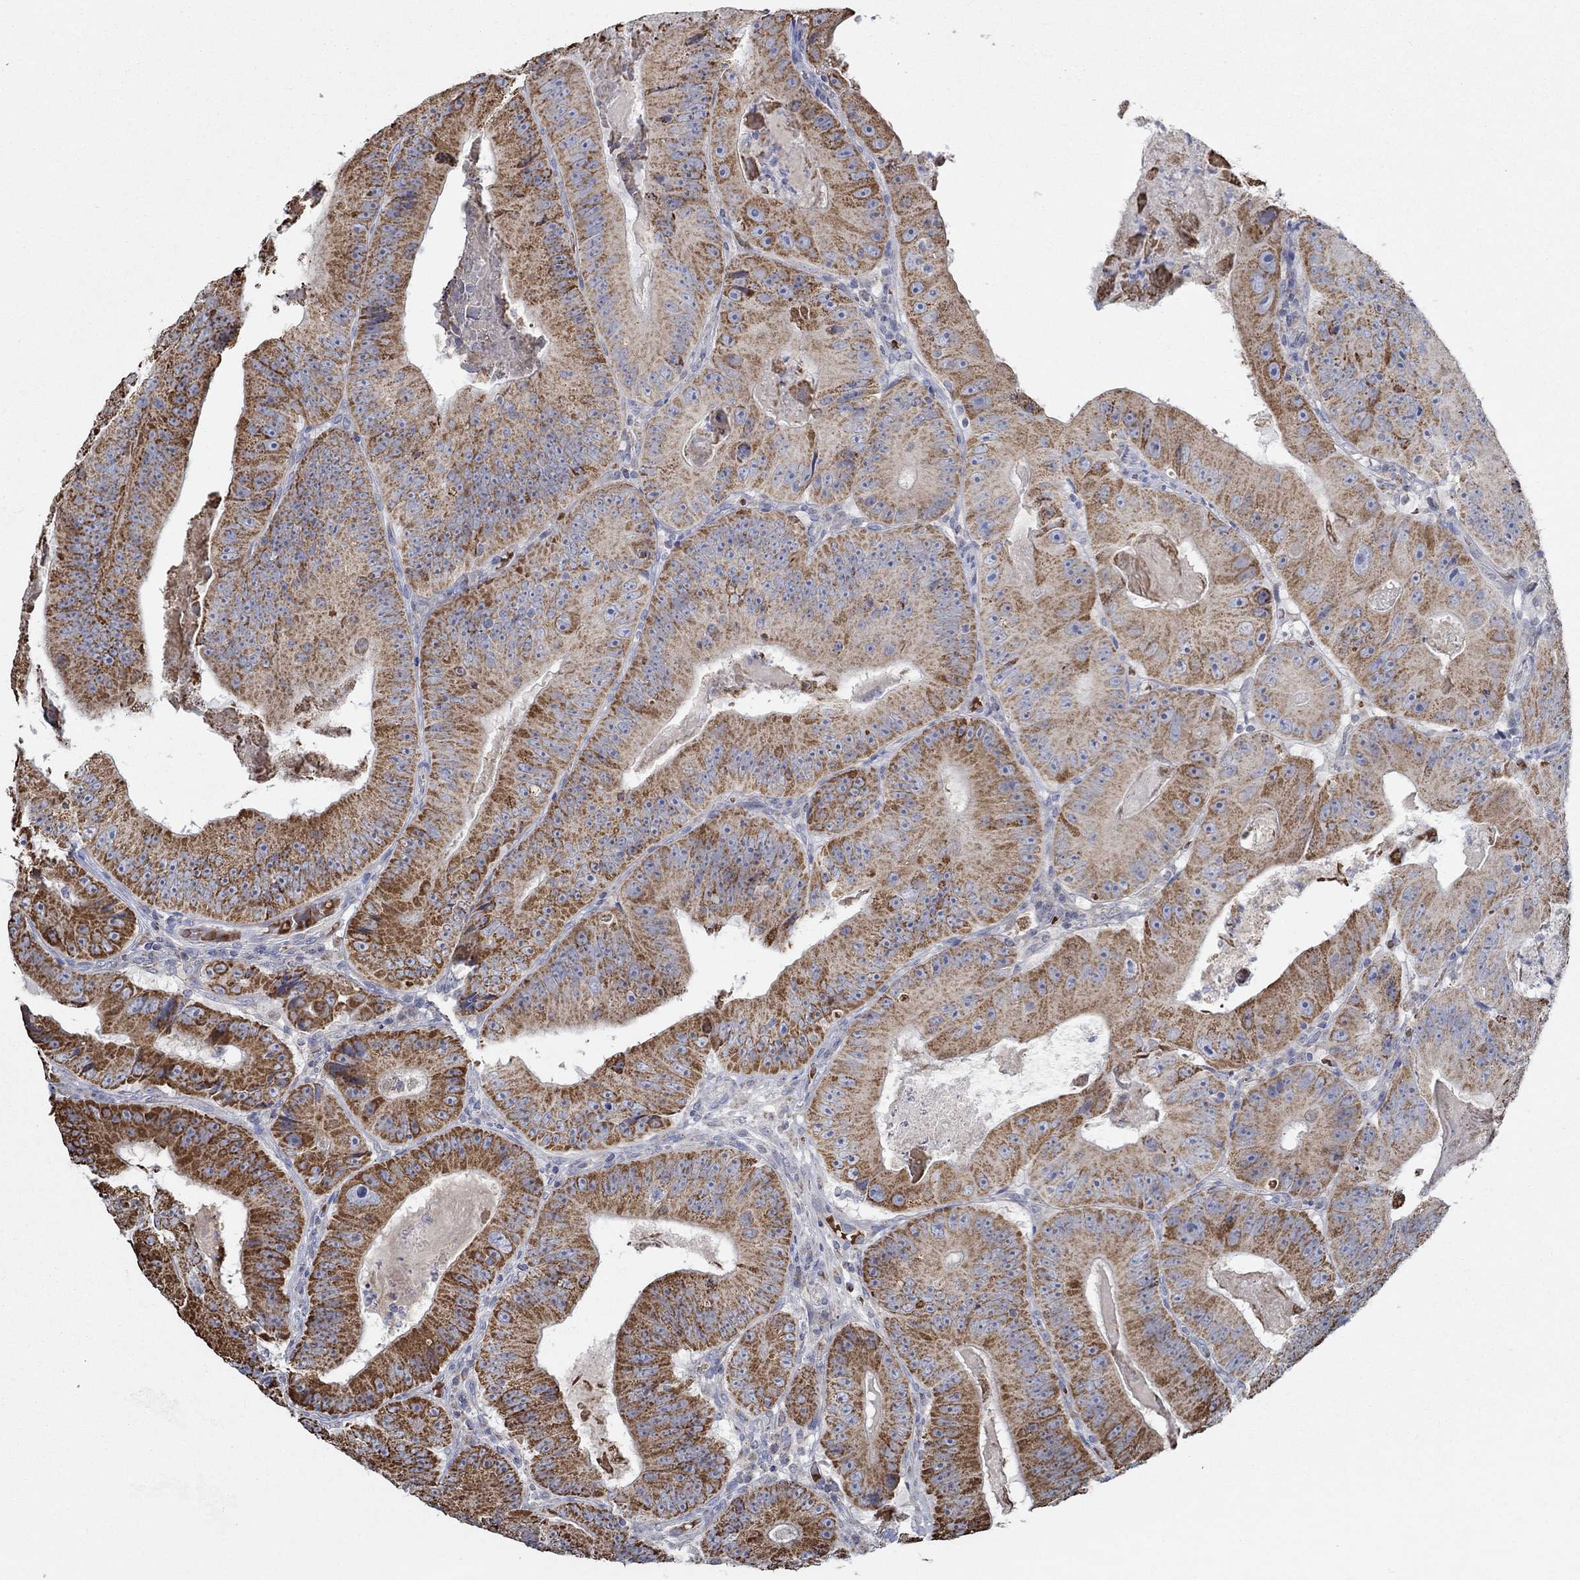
{"staining": {"intensity": "strong", "quantity": ">75%", "location": "cytoplasmic/membranous"}, "tissue": "colorectal cancer", "cell_type": "Tumor cells", "image_type": "cancer", "snomed": [{"axis": "morphology", "description": "Adenocarcinoma, NOS"}, {"axis": "topography", "description": "Colon"}], "caption": "Immunohistochemical staining of colorectal adenocarcinoma reveals strong cytoplasmic/membranous protein expression in about >75% of tumor cells.", "gene": "GLOD5", "patient": {"sex": "female", "age": 86}}